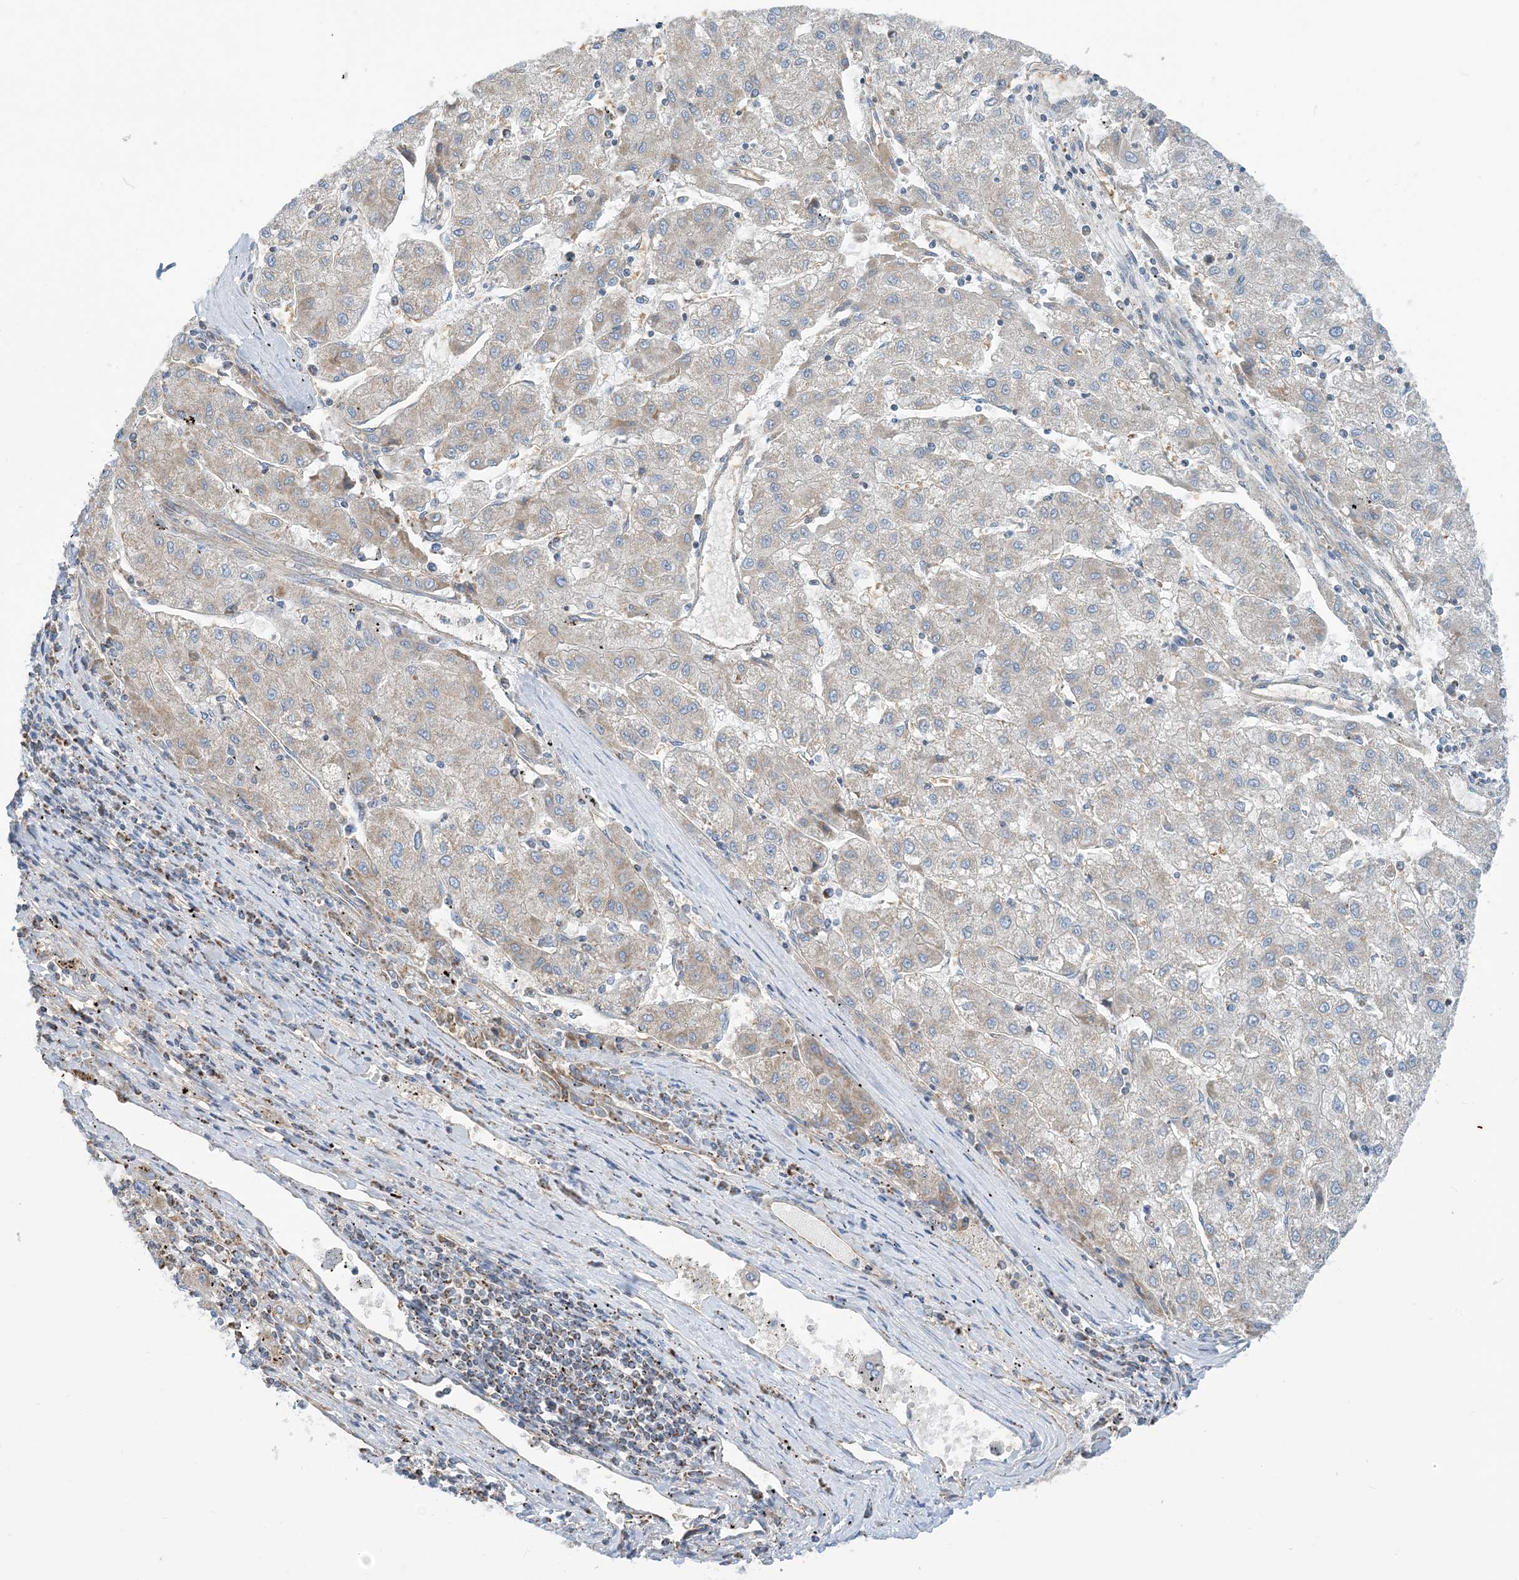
{"staining": {"intensity": "weak", "quantity": "<25%", "location": "cytoplasmic/membranous"}, "tissue": "liver cancer", "cell_type": "Tumor cells", "image_type": "cancer", "snomed": [{"axis": "morphology", "description": "Carcinoma, Hepatocellular, NOS"}, {"axis": "topography", "description": "Liver"}], "caption": "The immunohistochemistry micrograph has no significant positivity in tumor cells of liver cancer (hepatocellular carcinoma) tissue.", "gene": "PHOSPHO2", "patient": {"sex": "male", "age": 72}}